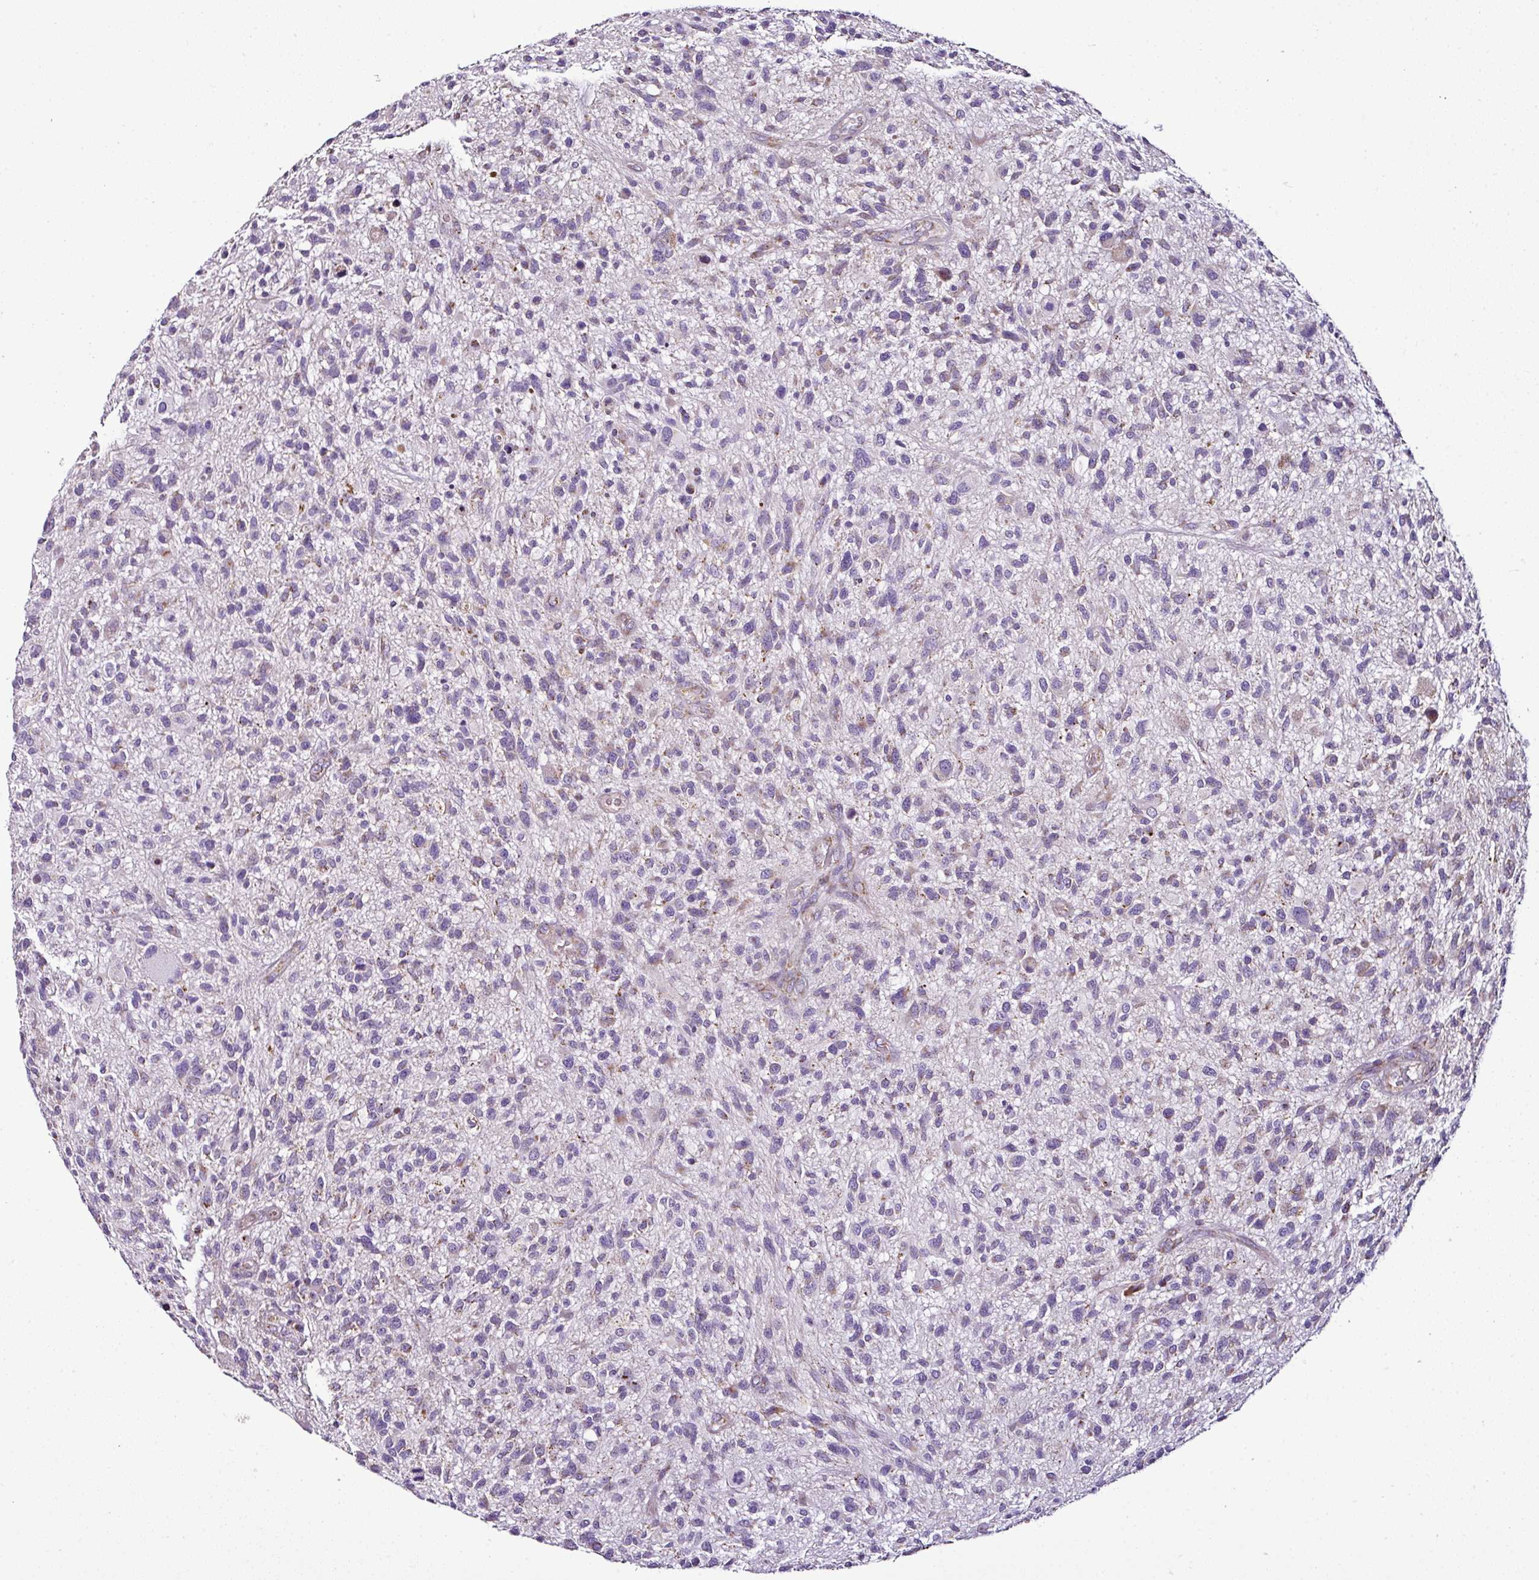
{"staining": {"intensity": "weak", "quantity": "<25%", "location": "cytoplasmic/membranous"}, "tissue": "glioma", "cell_type": "Tumor cells", "image_type": "cancer", "snomed": [{"axis": "morphology", "description": "Glioma, malignant, High grade"}, {"axis": "topography", "description": "Brain"}], "caption": "A micrograph of human glioma is negative for staining in tumor cells.", "gene": "DPAGT1", "patient": {"sex": "male", "age": 47}}